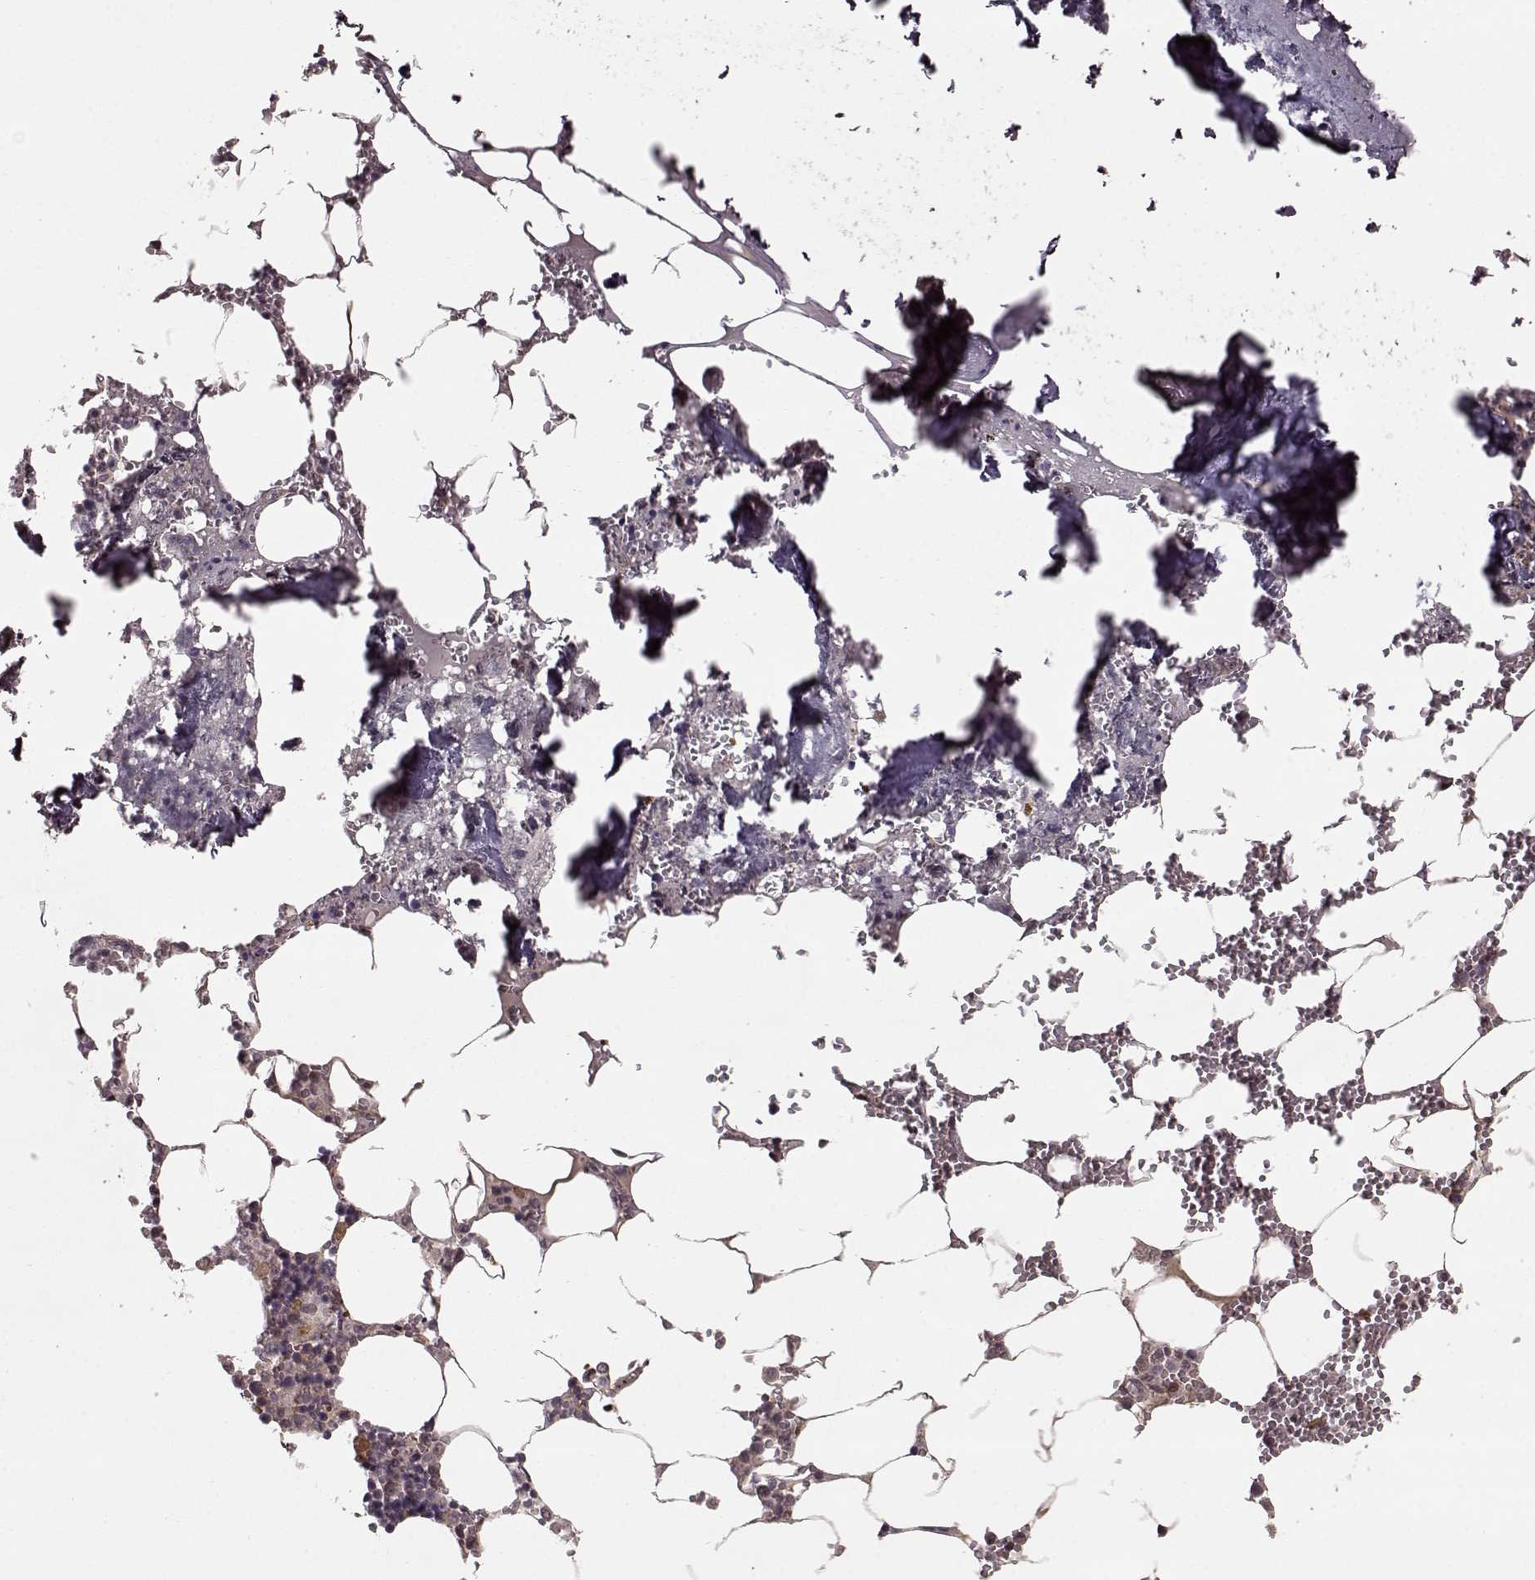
{"staining": {"intensity": "weak", "quantity": "<25%", "location": "cytoplasmic/membranous"}, "tissue": "bone marrow", "cell_type": "Hematopoietic cells", "image_type": "normal", "snomed": [{"axis": "morphology", "description": "Normal tissue, NOS"}, {"axis": "topography", "description": "Bone marrow"}], "caption": "Immunohistochemical staining of benign human bone marrow shows no significant positivity in hematopoietic cells.", "gene": "GSS", "patient": {"sex": "male", "age": 54}}